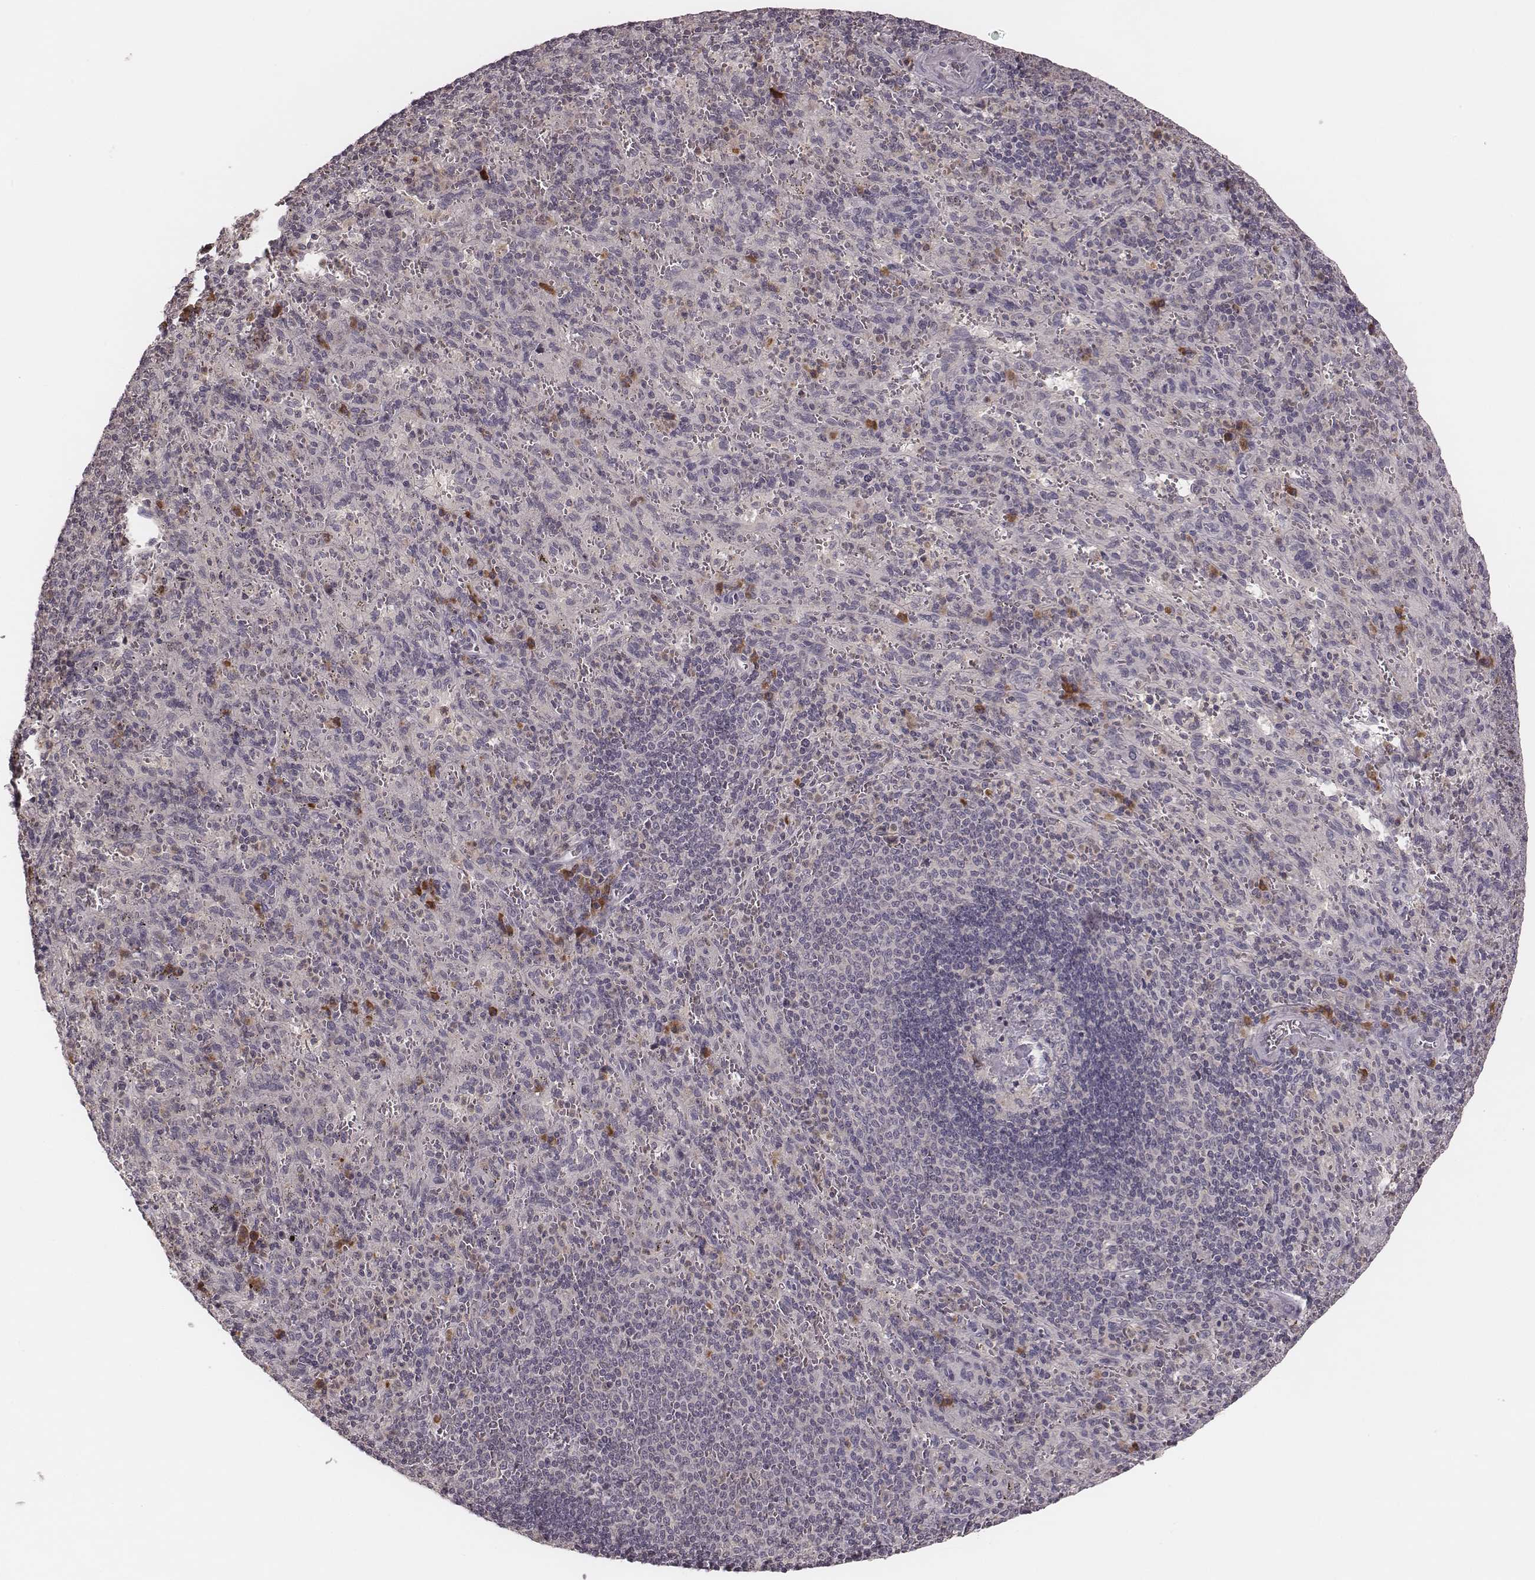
{"staining": {"intensity": "strong", "quantity": "<25%", "location": "cytoplasmic/membranous"}, "tissue": "spleen", "cell_type": "Cells in red pulp", "image_type": "normal", "snomed": [{"axis": "morphology", "description": "Normal tissue, NOS"}, {"axis": "topography", "description": "Spleen"}], "caption": "Brown immunohistochemical staining in benign spleen displays strong cytoplasmic/membranous expression in about <25% of cells in red pulp.", "gene": "P2RX5", "patient": {"sex": "male", "age": 57}}